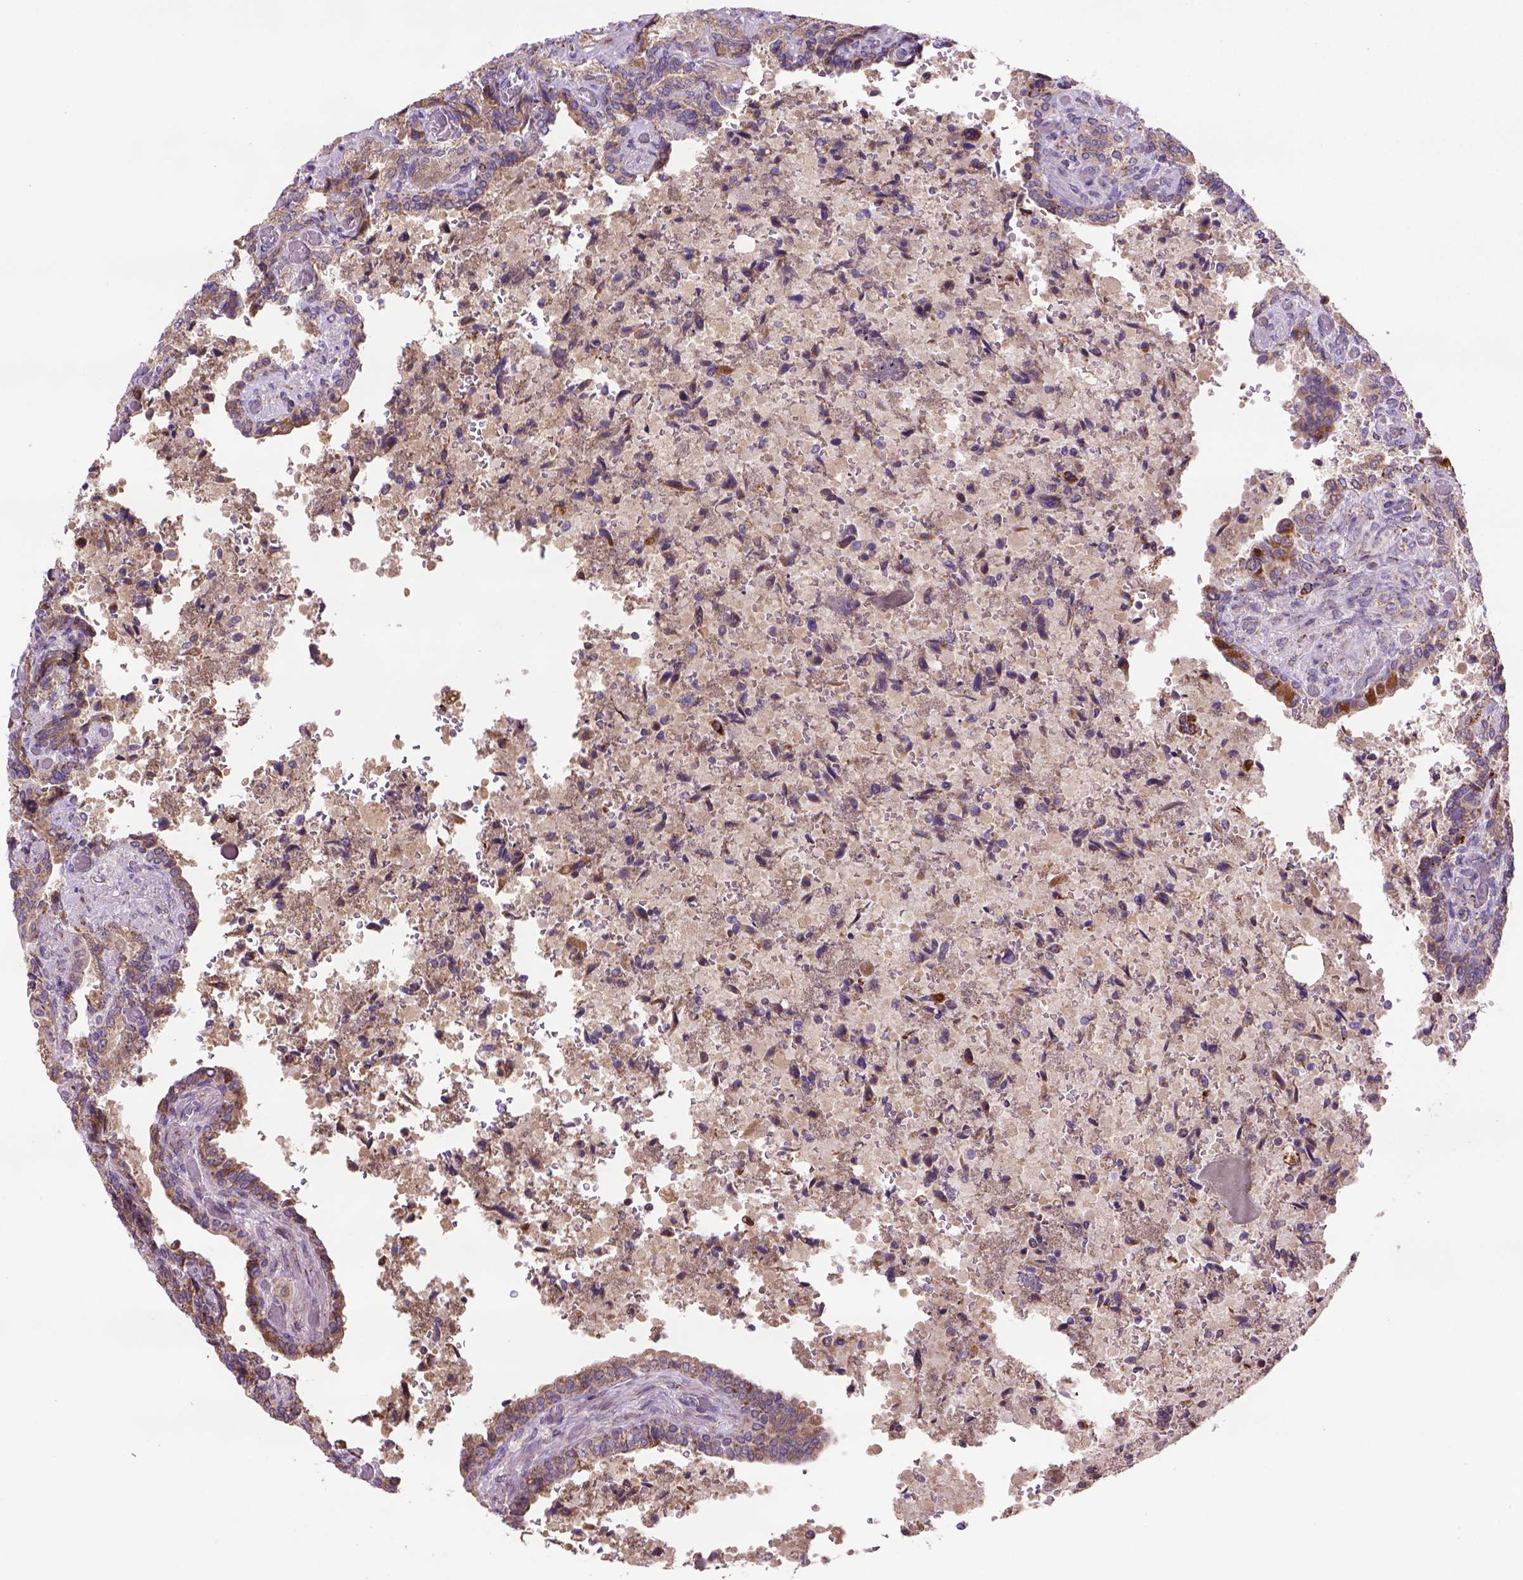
{"staining": {"intensity": "moderate", "quantity": ">75%", "location": "cytoplasmic/membranous"}, "tissue": "seminal vesicle", "cell_type": "Glandular cells", "image_type": "normal", "snomed": [{"axis": "morphology", "description": "Normal tissue, NOS"}, {"axis": "topography", "description": "Seminal veicle"}], "caption": "Immunohistochemistry (IHC) (DAB (3,3'-diaminobenzidine)) staining of unremarkable human seminal vesicle exhibits moderate cytoplasmic/membranous protein positivity in about >75% of glandular cells. (DAB = brown stain, brightfield microscopy at high magnification).", "gene": "FZD7", "patient": {"sex": "male", "age": 68}}